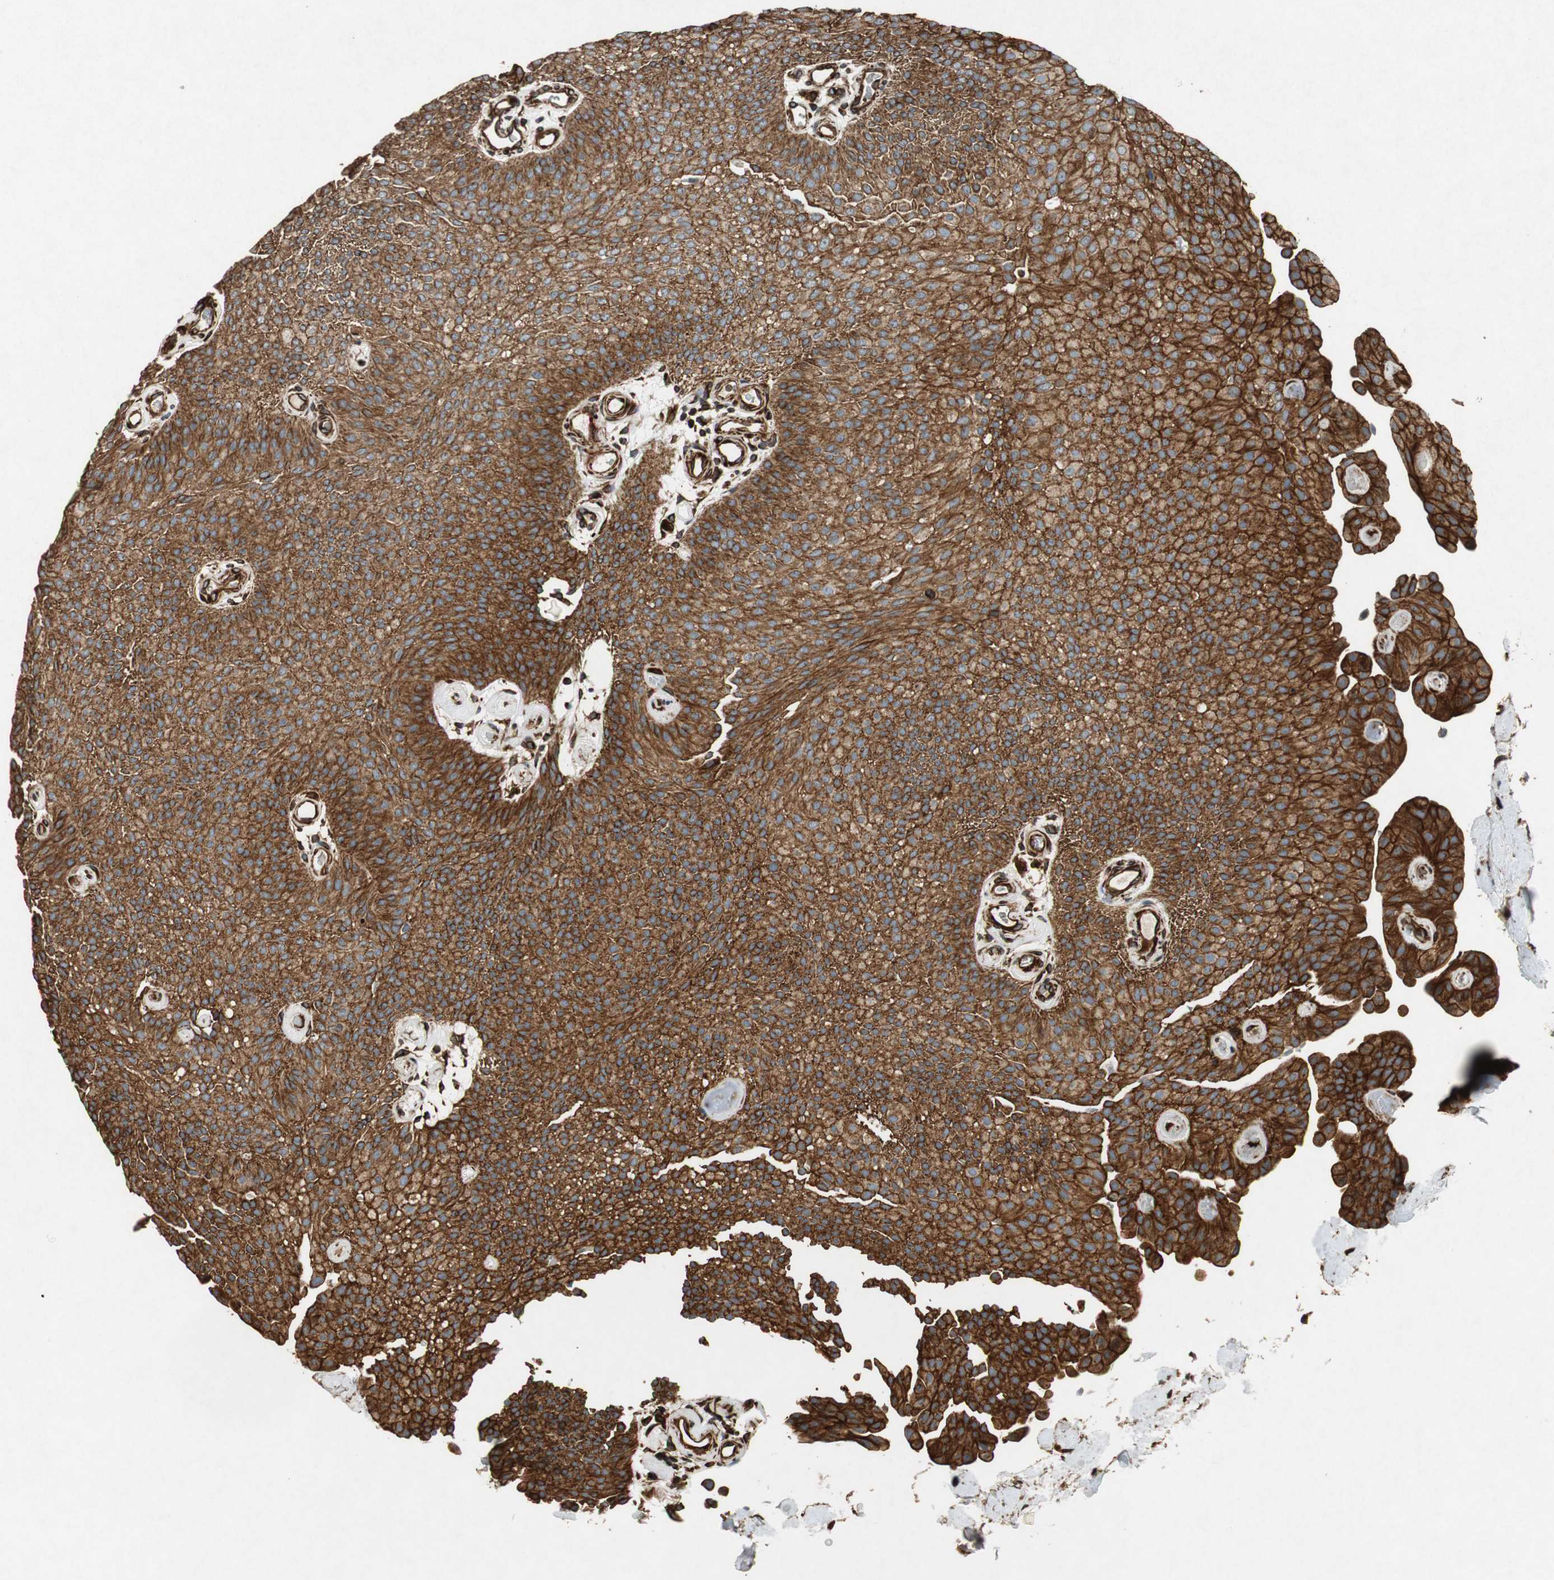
{"staining": {"intensity": "strong", "quantity": ">75%", "location": "cytoplasmic/membranous"}, "tissue": "urothelial cancer", "cell_type": "Tumor cells", "image_type": "cancer", "snomed": [{"axis": "morphology", "description": "Urothelial carcinoma, Low grade"}, {"axis": "topography", "description": "Urinary bladder"}], "caption": "Urothelial cancer stained with DAB IHC shows high levels of strong cytoplasmic/membranous expression in about >75% of tumor cells. The protein is stained brown, and the nuclei are stained in blue (DAB (3,3'-diaminobenzidine) IHC with brightfield microscopy, high magnification).", "gene": "TUBA4A", "patient": {"sex": "female", "age": 60}}